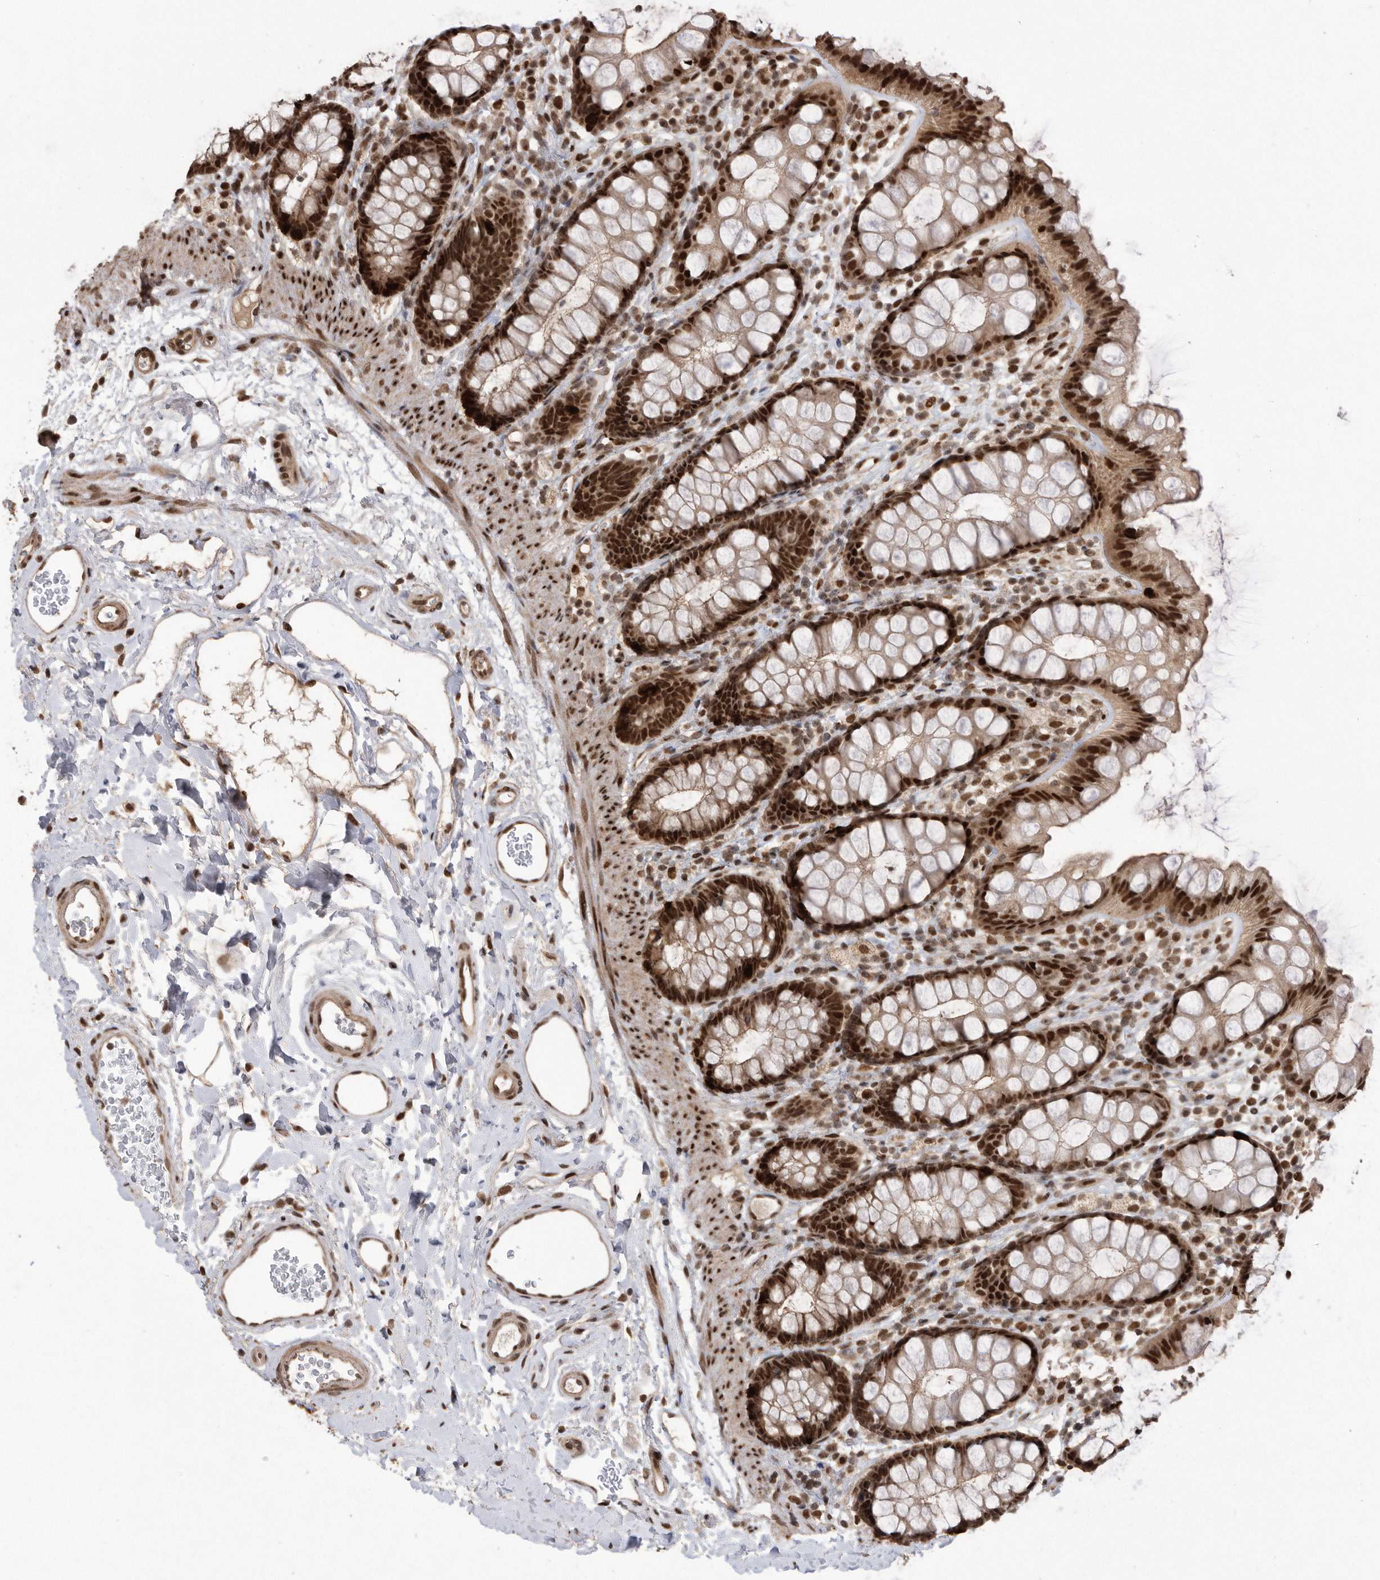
{"staining": {"intensity": "strong", "quantity": ">75%", "location": "cytoplasmic/membranous,nuclear"}, "tissue": "rectum", "cell_type": "Glandular cells", "image_type": "normal", "snomed": [{"axis": "morphology", "description": "Normal tissue, NOS"}, {"axis": "topography", "description": "Rectum"}], "caption": "High-magnification brightfield microscopy of normal rectum stained with DAB (brown) and counterstained with hematoxylin (blue). glandular cells exhibit strong cytoplasmic/membranous,nuclear positivity is present in approximately>75% of cells. Using DAB (3,3'-diaminobenzidine) (brown) and hematoxylin (blue) stains, captured at high magnification using brightfield microscopy.", "gene": "TDRD3", "patient": {"sex": "female", "age": 65}}